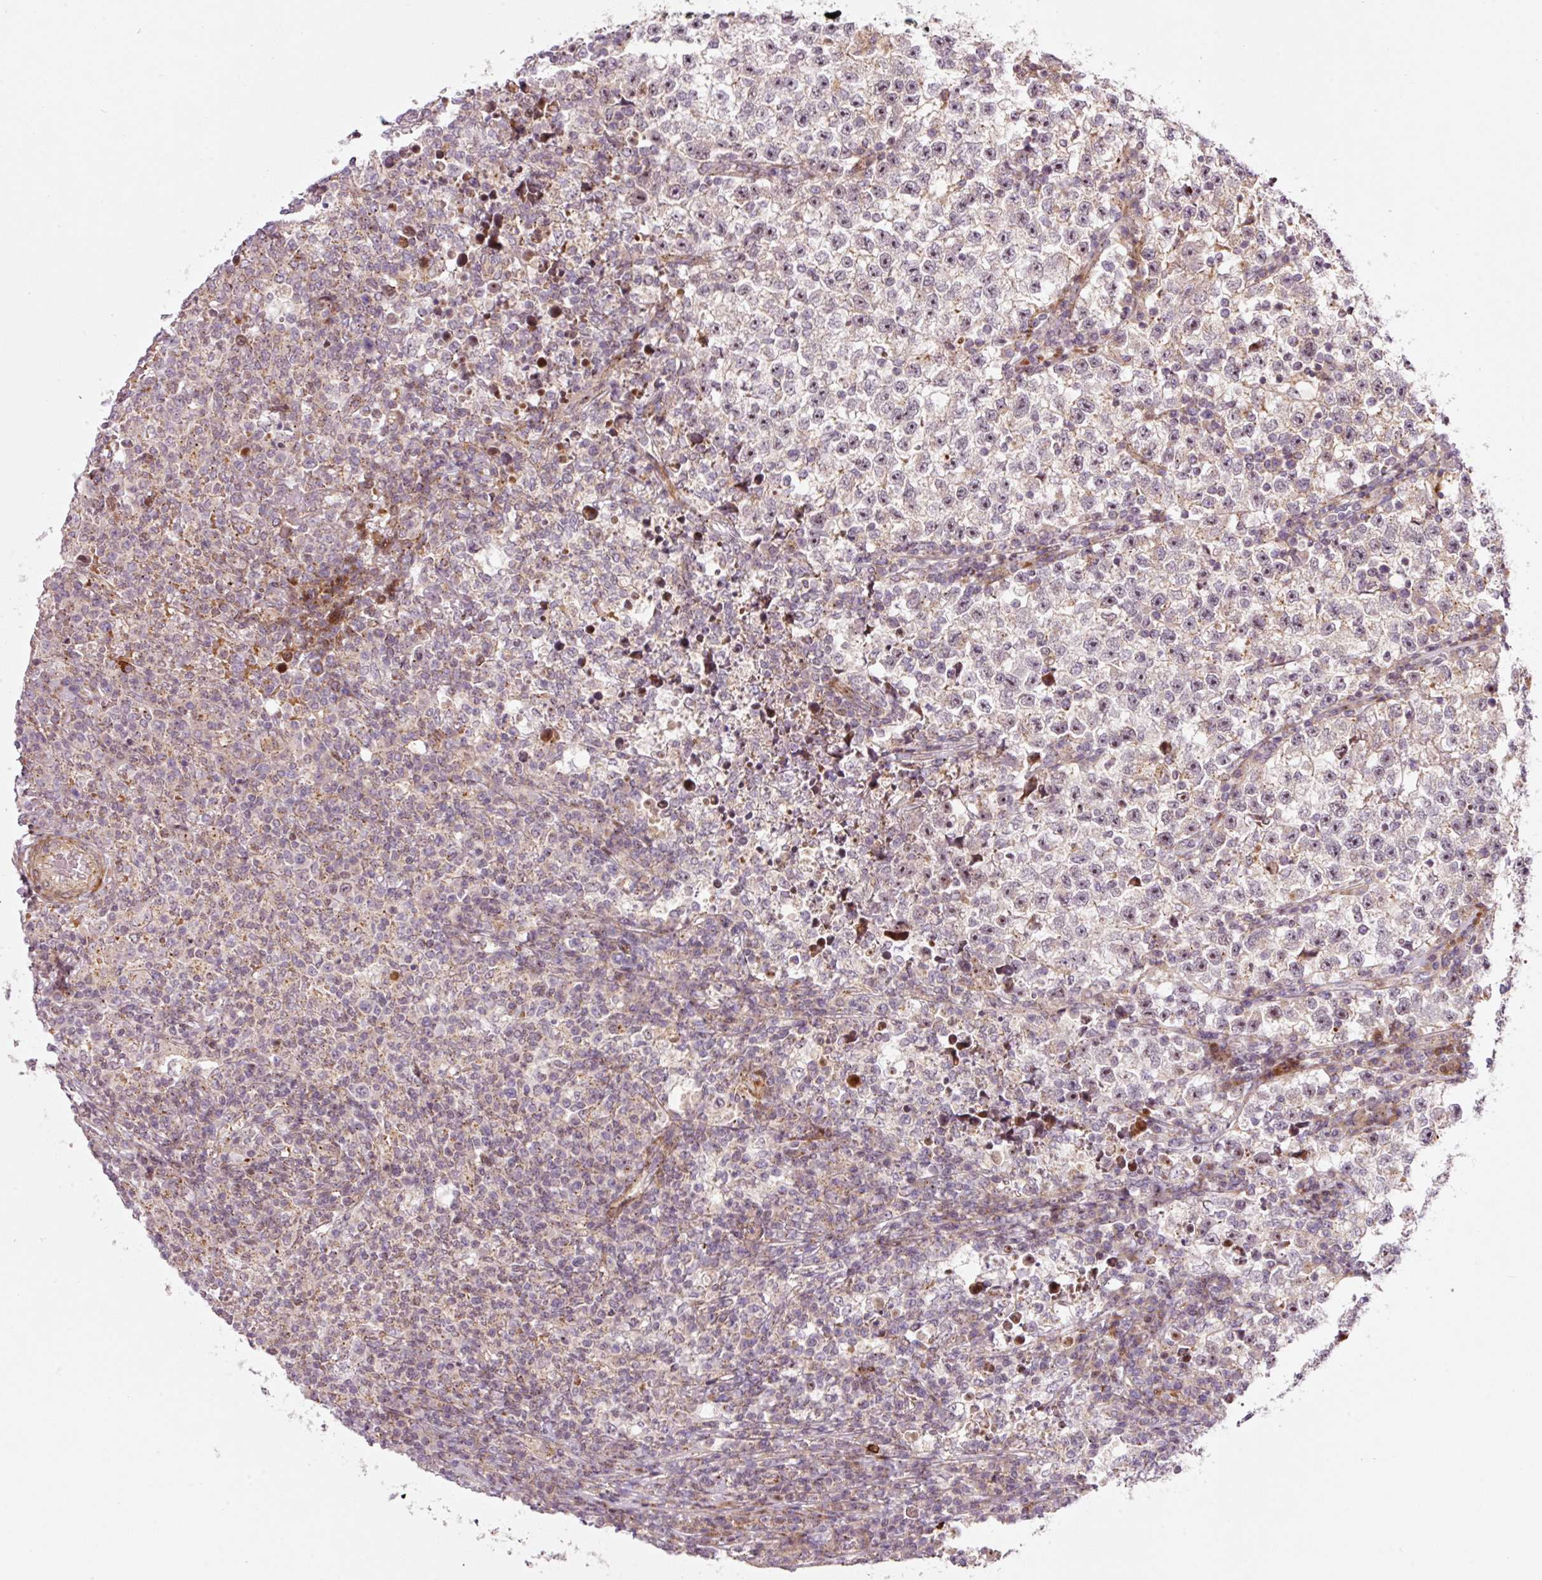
{"staining": {"intensity": "weak", "quantity": "<25%", "location": "nuclear"}, "tissue": "testis cancer", "cell_type": "Tumor cells", "image_type": "cancer", "snomed": [{"axis": "morphology", "description": "Seminoma, NOS"}, {"axis": "topography", "description": "Testis"}], "caption": "The photomicrograph shows no significant expression in tumor cells of testis cancer.", "gene": "ANKRD20A1", "patient": {"sex": "male", "age": 22}}